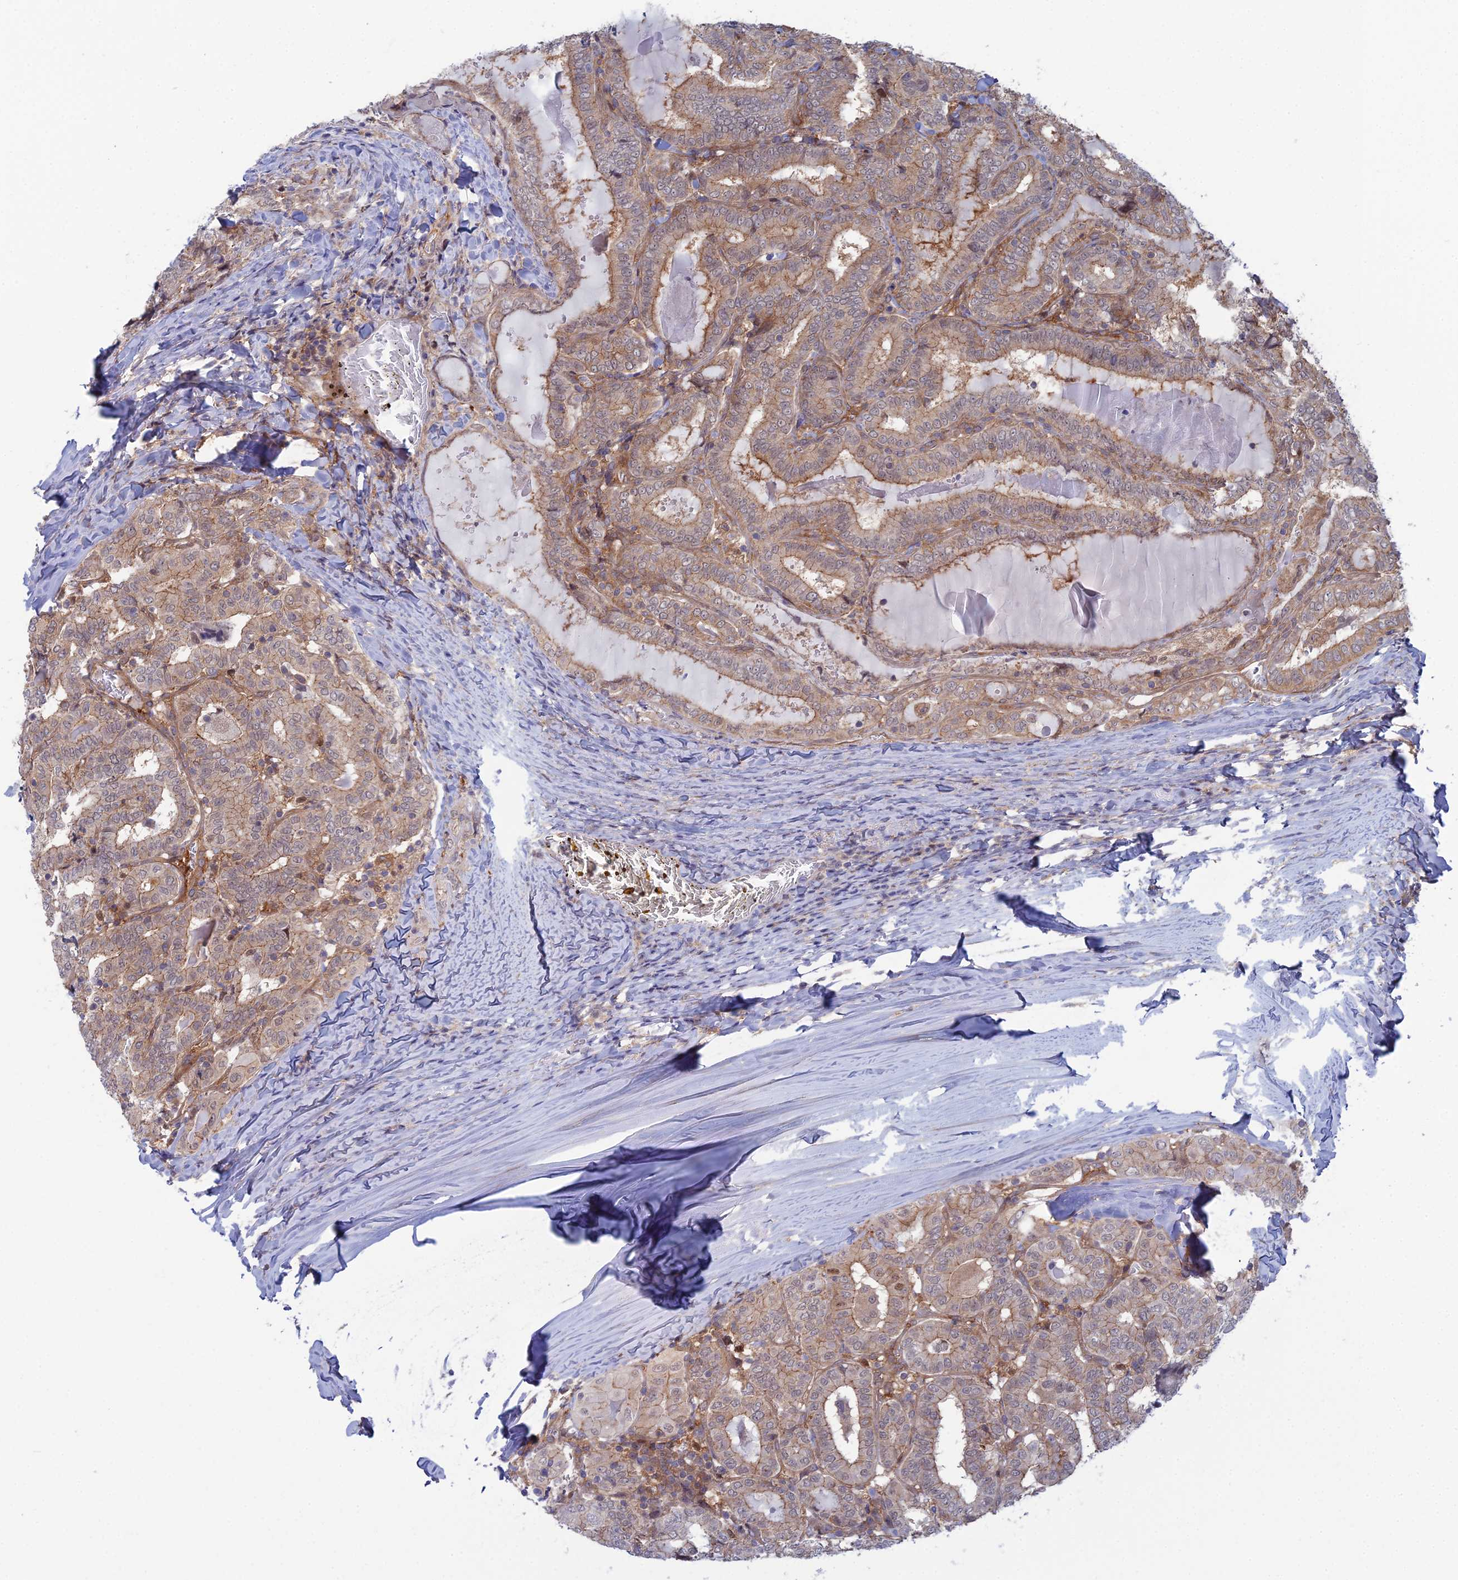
{"staining": {"intensity": "weak", "quantity": "25%-75%", "location": "cytoplasmic/membranous,nuclear"}, "tissue": "thyroid cancer", "cell_type": "Tumor cells", "image_type": "cancer", "snomed": [{"axis": "morphology", "description": "Papillary adenocarcinoma, NOS"}, {"axis": "topography", "description": "Thyroid gland"}], "caption": "Thyroid papillary adenocarcinoma stained for a protein (brown) displays weak cytoplasmic/membranous and nuclear positive positivity in about 25%-75% of tumor cells.", "gene": "ABHD1", "patient": {"sex": "female", "age": 72}}